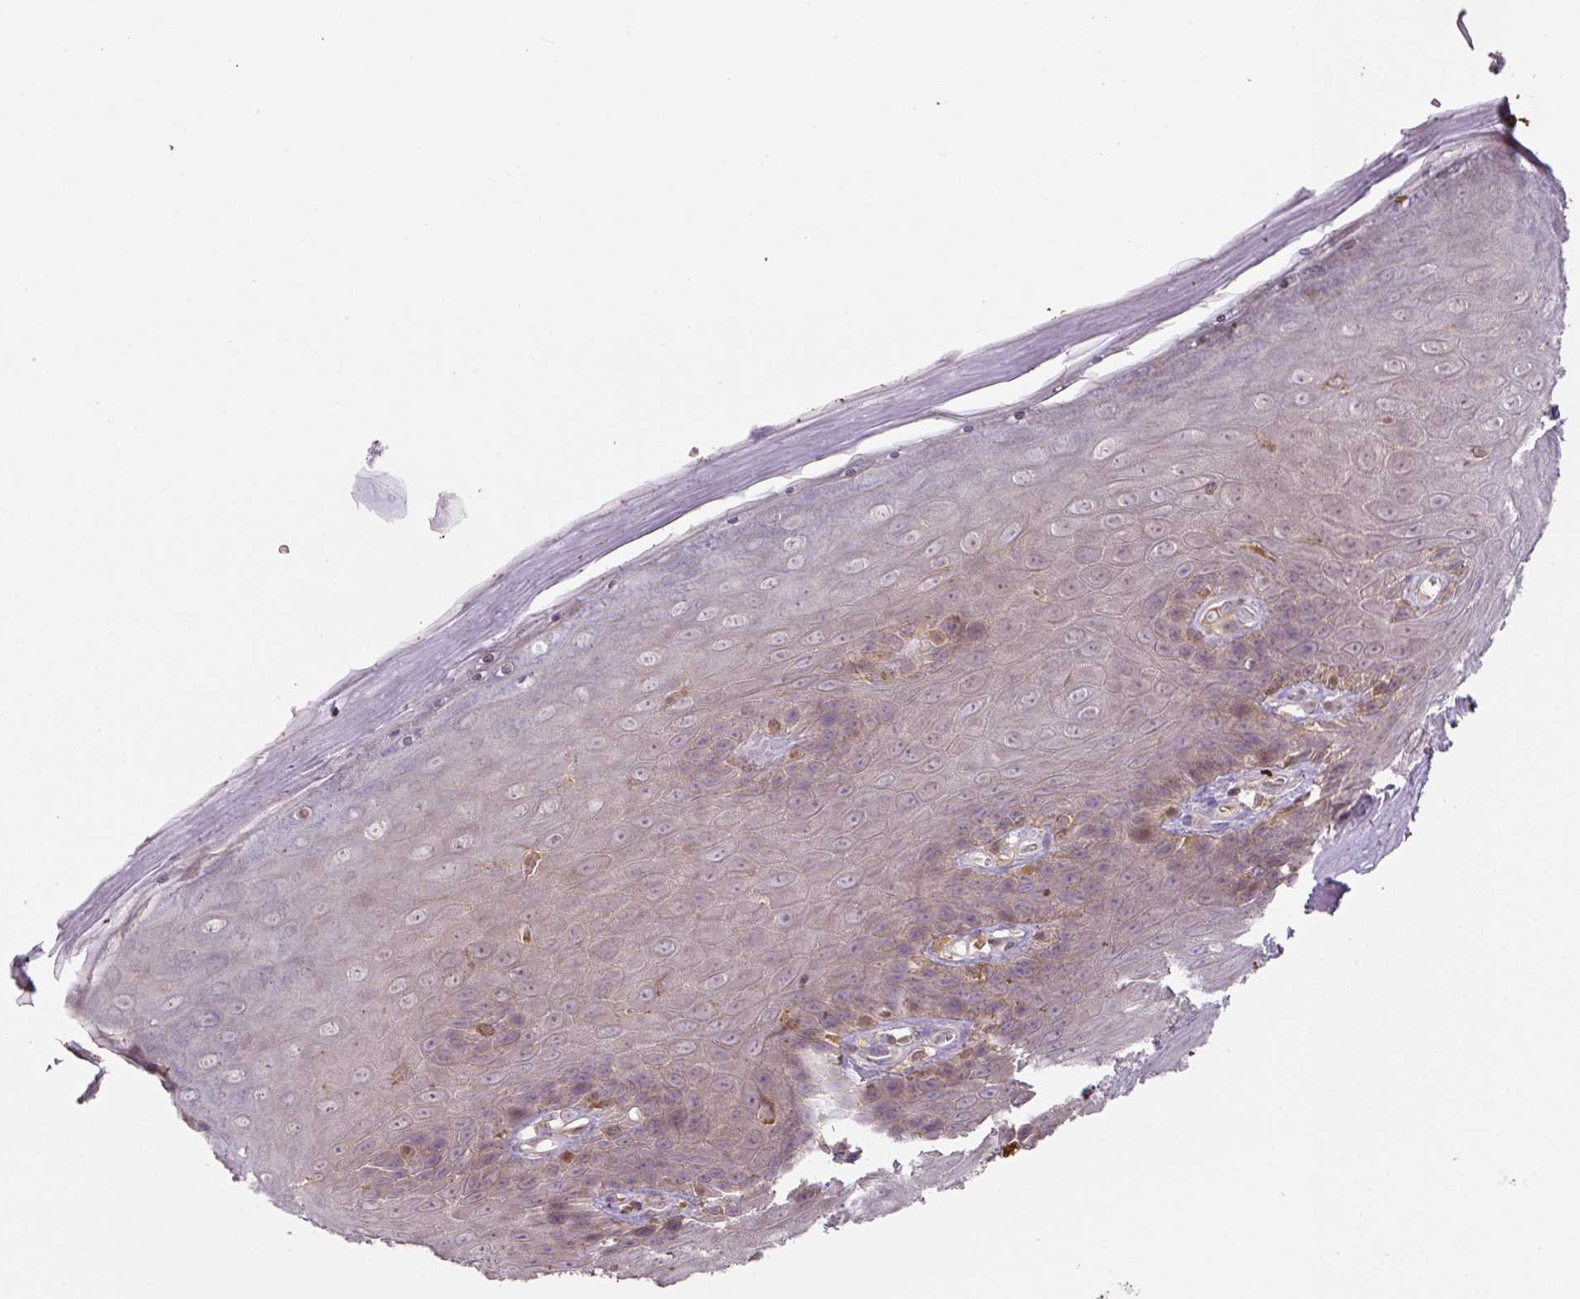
{"staining": {"intensity": "moderate", "quantity": "<25%", "location": "cytoplasmic/membranous"}, "tissue": "skin", "cell_type": "Epidermal cells", "image_type": "normal", "snomed": [{"axis": "morphology", "description": "Normal tissue, NOS"}, {"axis": "topography", "description": "Anal"}, {"axis": "topography", "description": "Peripheral nerve tissue"}], "caption": "A photomicrograph of human skin stained for a protein exhibits moderate cytoplasmic/membranous brown staining in epidermal cells.", "gene": "C2orf73", "patient": {"sex": "male", "age": 53}}